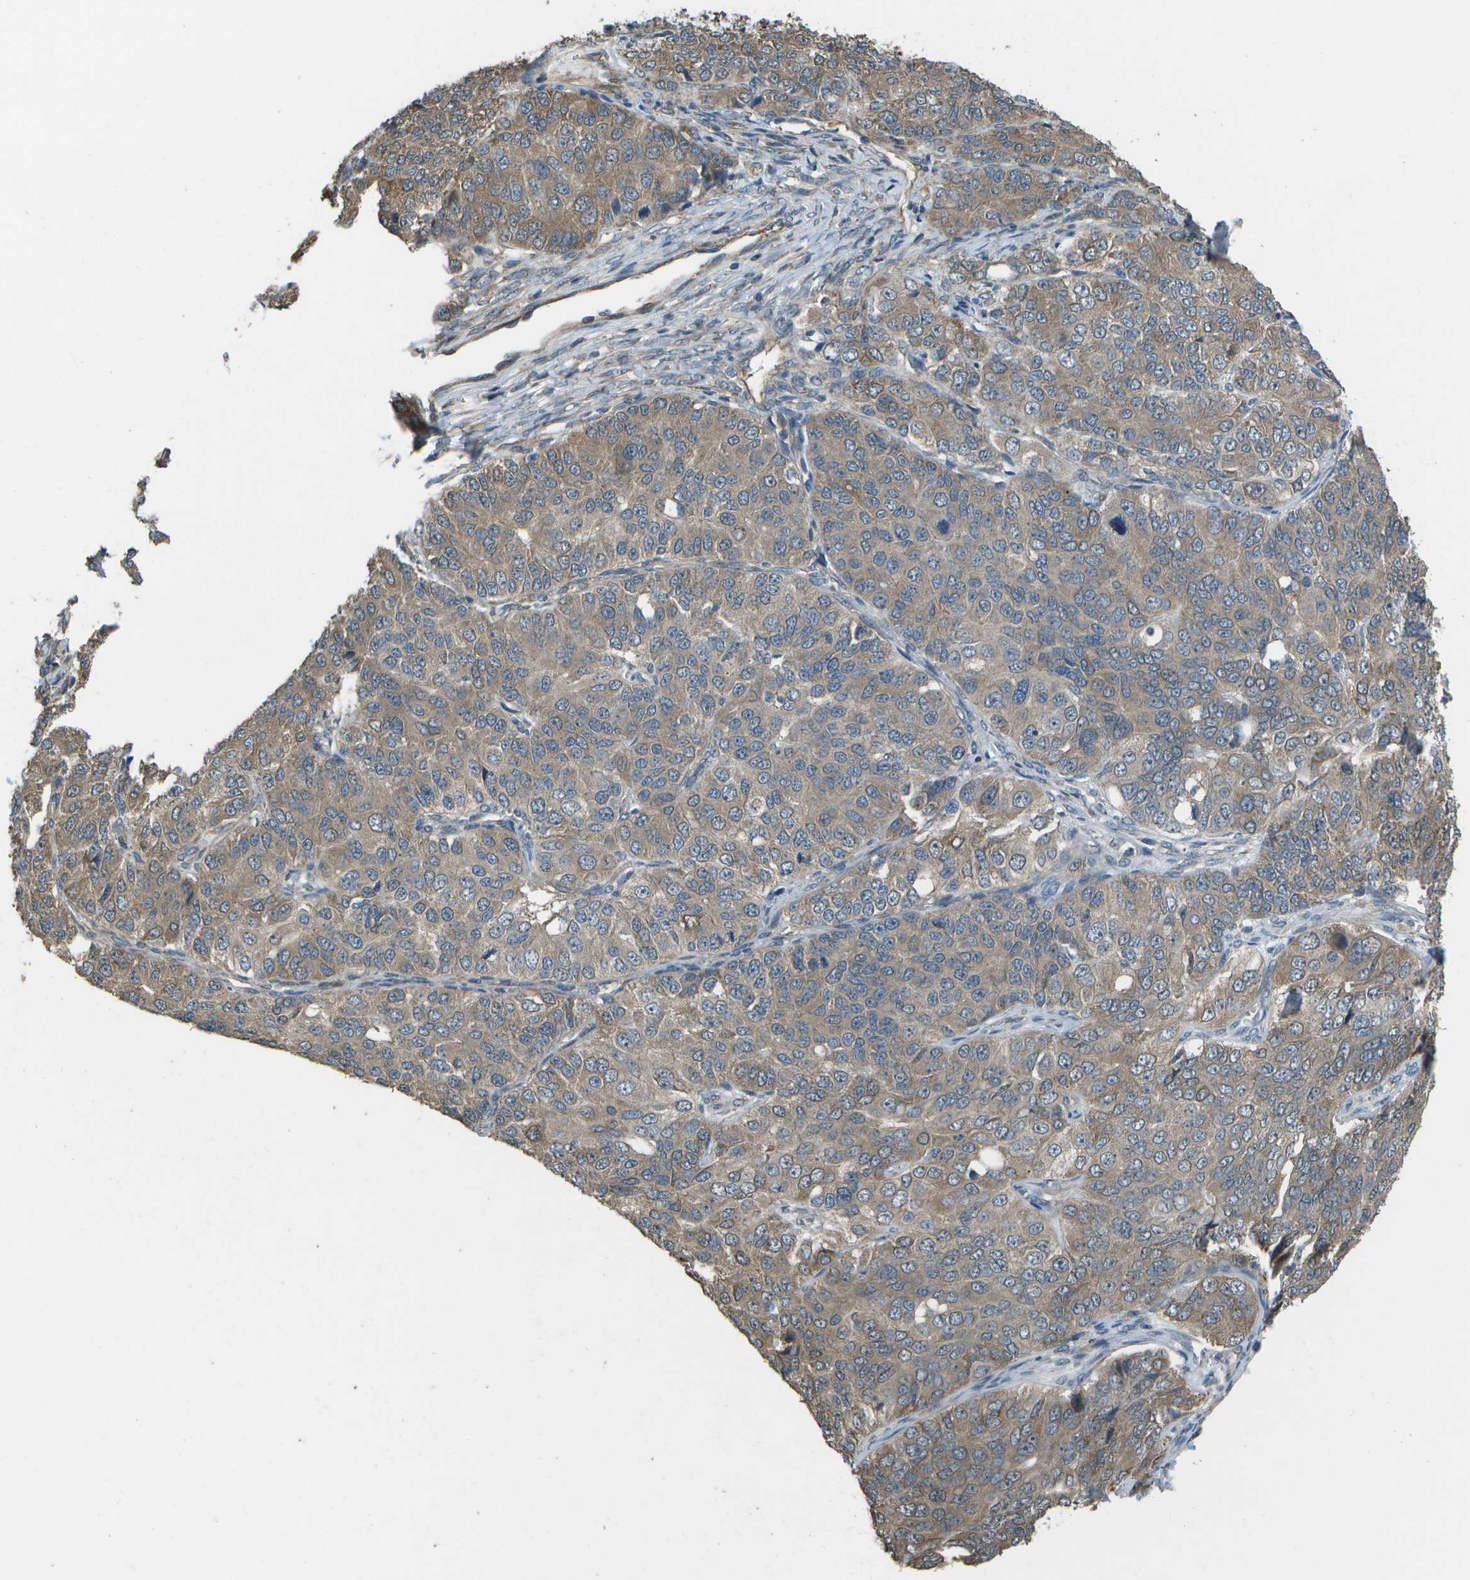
{"staining": {"intensity": "moderate", "quantity": ">75%", "location": "cytoplasmic/membranous"}, "tissue": "ovarian cancer", "cell_type": "Tumor cells", "image_type": "cancer", "snomed": [{"axis": "morphology", "description": "Carcinoma, endometroid"}, {"axis": "topography", "description": "Ovary"}], "caption": "Protein staining demonstrates moderate cytoplasmic/membranous positivity in approximately >75% of tumor cells in endometroid carcinoma (ovarian).", "gene": "CLNS1A", "patient": {"sex": "female", "age": 51}}